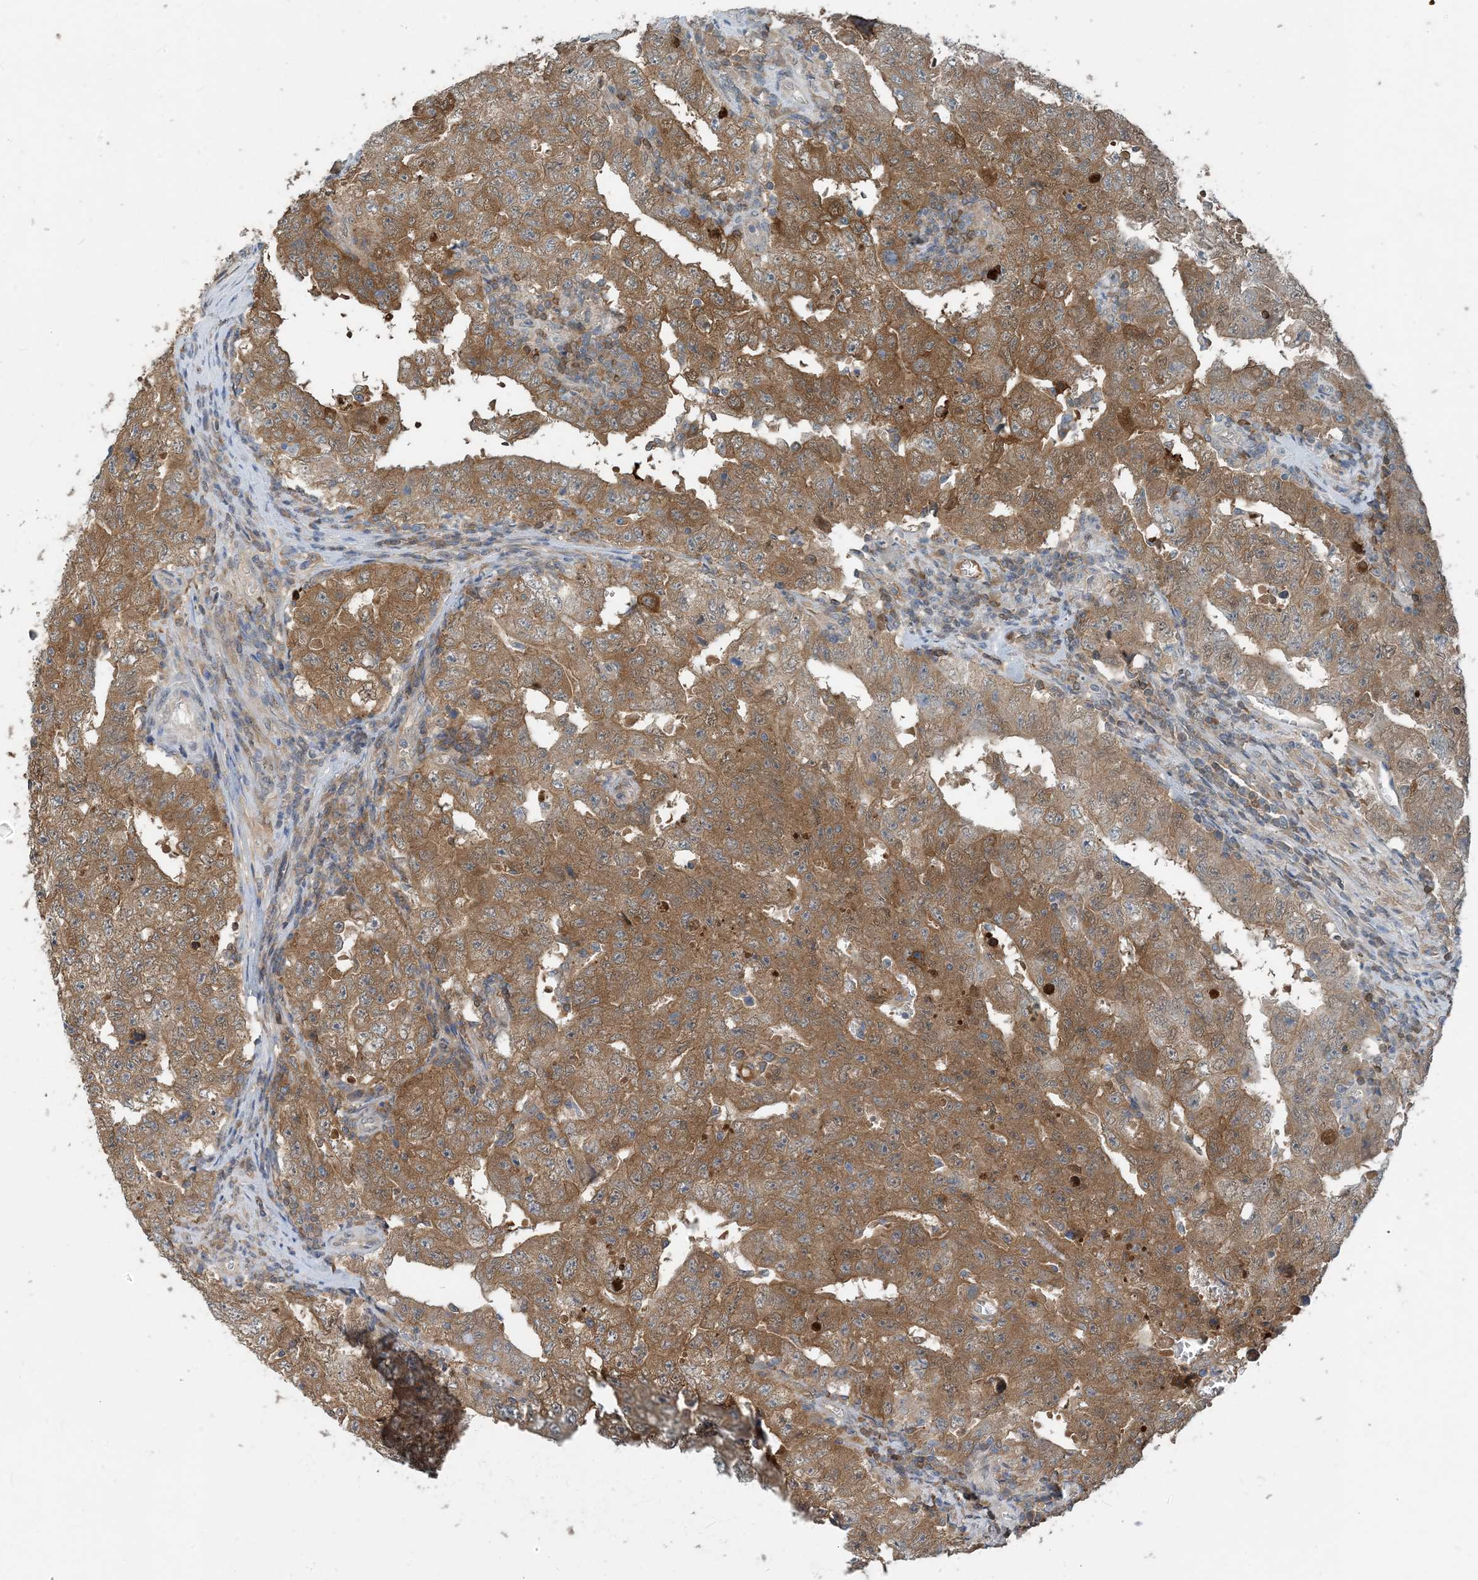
{"staining": {"intensity": "moderate", "quantity": ">75%", "location": "cytoplasmic/membranous"}, "tissue": "testis cancer", "cell_type": "Tumor cells", "image_type": "cancer", "snomed": [{"axis": "morphology", "description": "Carcinoma, Embryonal, NOS"}, {"axis": "topography", "description": "Testis"}], "caption": "Tumor cells reveal medium levels of moderate cytoplasmic/membranous positivity in approximately >75% of cells in human testis embryonal carcinoma.", "gene": "ZC3H12A", "patient": {"sex": "male", "age": 26}}